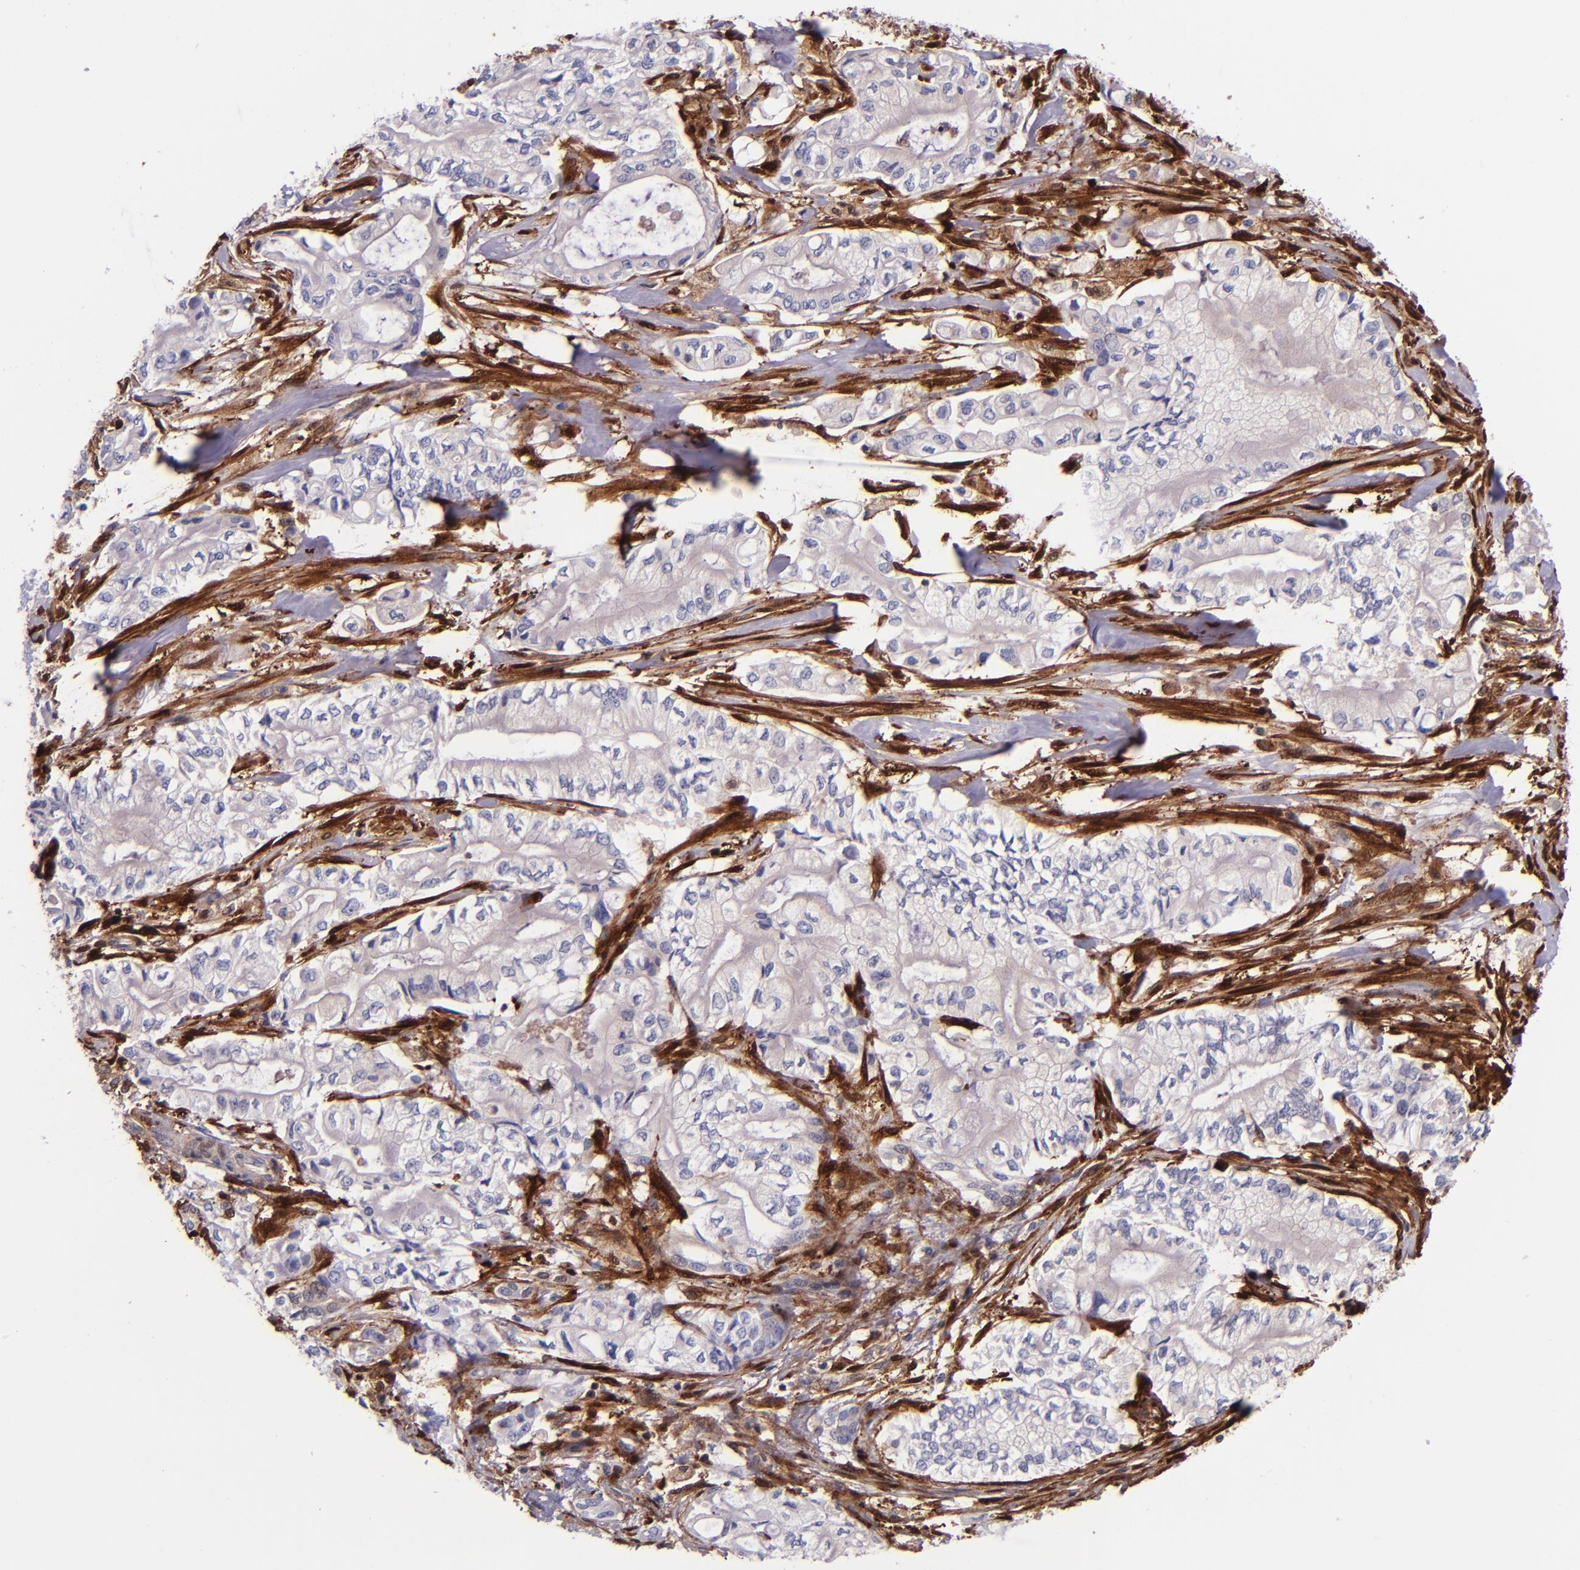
{"staining": {"intensity": "negative", "quantity": "none", "location": "none"}, "tissue": "pancreatic cancer", "cell_type": "Tumor cells", "image_type": "cancer", "snomed": [{"axis": "morphology", "description": "Adenocarcinoma, NOS"}, {"axis": "topography", "description": "Pancreas"}], "caption": "This is an immunohistochemistry (IHC) image of human pancreatic adenocarcinoma. There is no positivity in tumor cells.", "gene": "LGALS1", "patient": {"sex": "male", "age": 79}}